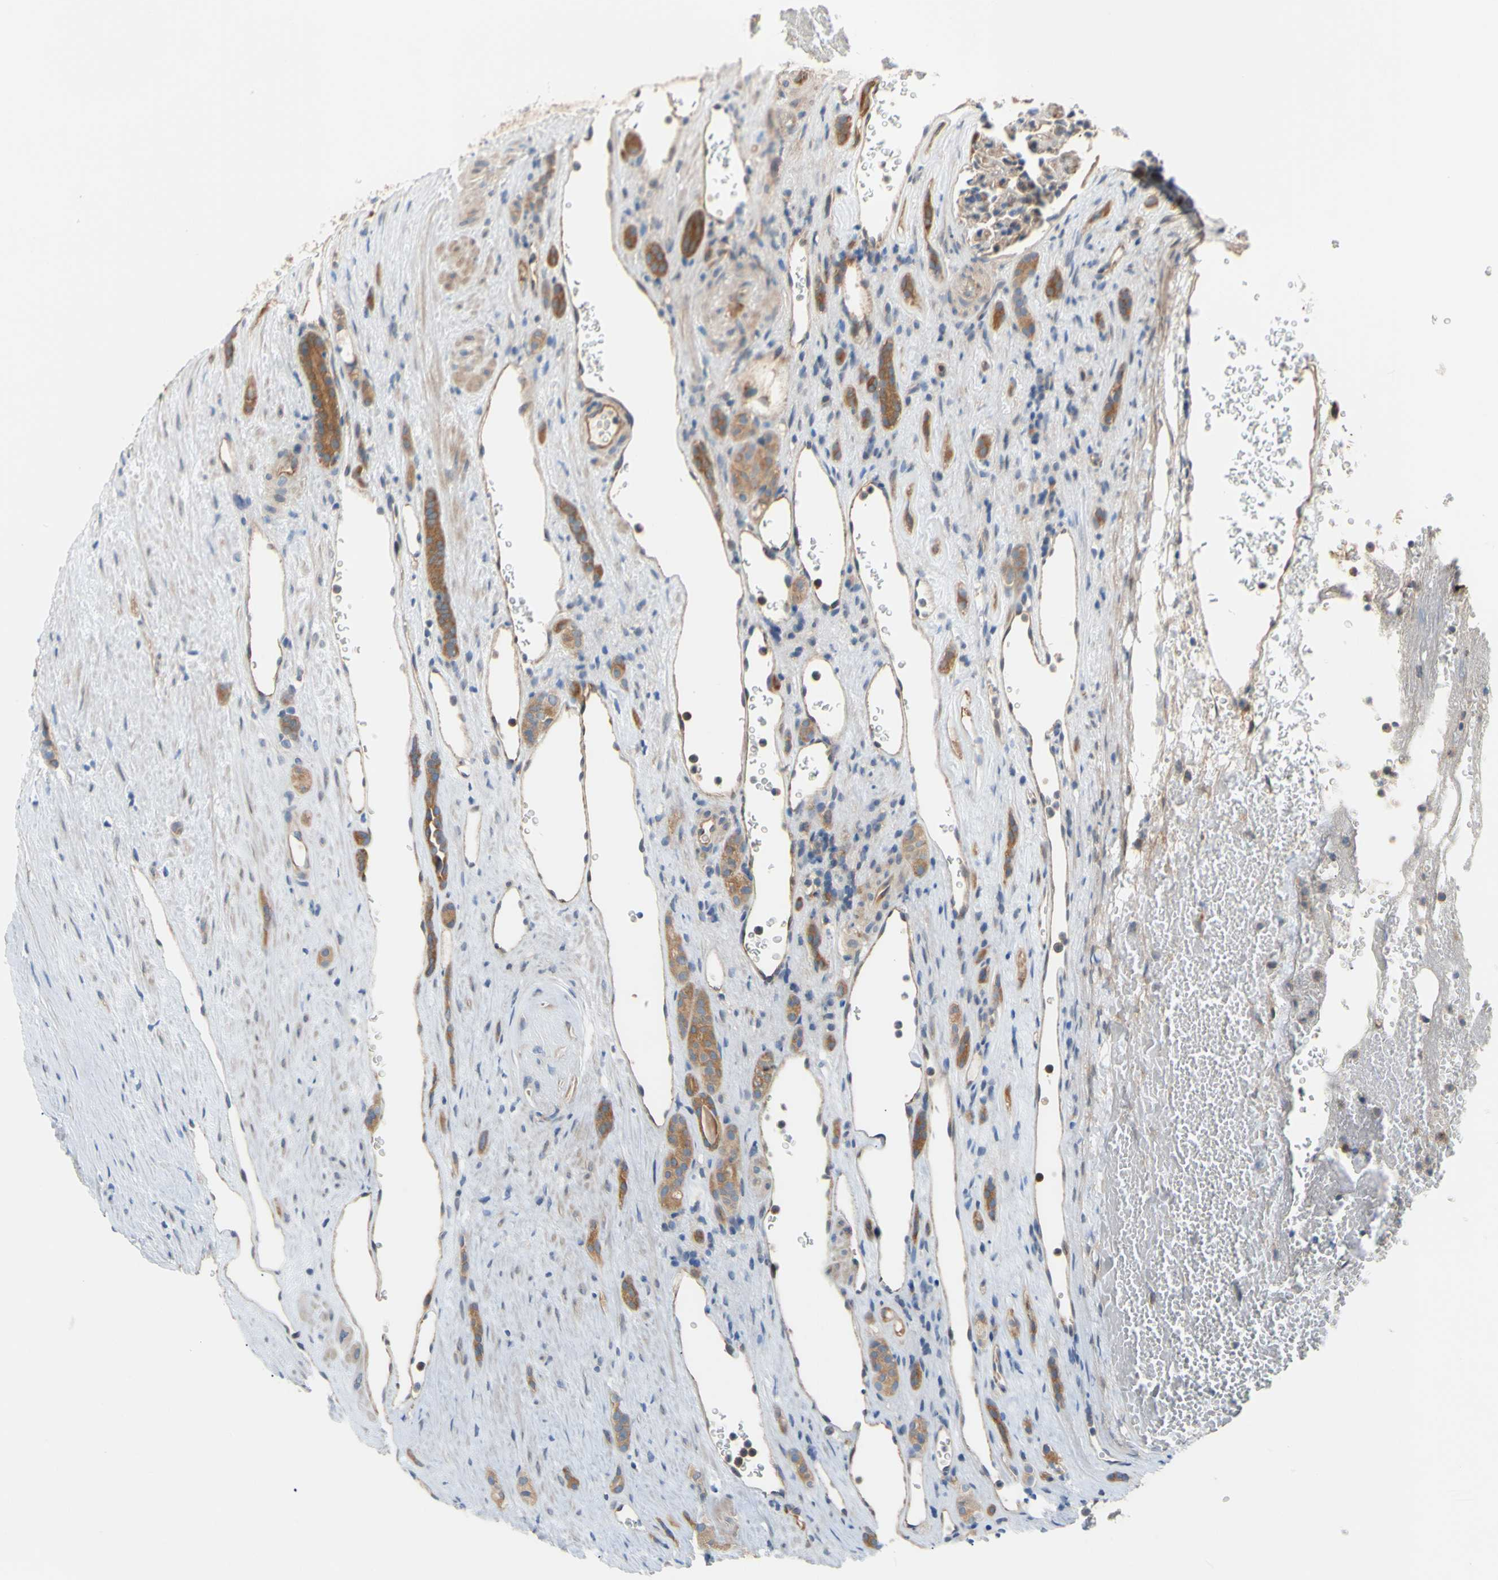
{"staining": {"intensity": "moderate", "quantity": ">75%", "location": "cytoplasmic/membranous"}, "tissue": "renal cancer", "cell_type": "Tumor cells", "image_type": "cancer", "snomed": [{"axis": "morphology", "description": "Adenocarcinoma, NOS"}, {"axis": "topography", "description": "Kidney"}], "caption": "Tumor cells reveal moderate cytoplasmic/membranous expression in approximately >75% of cells in renal cancer.", "gene": "DYNLRB1", "patient": {"sex": "female", "age": 69}}